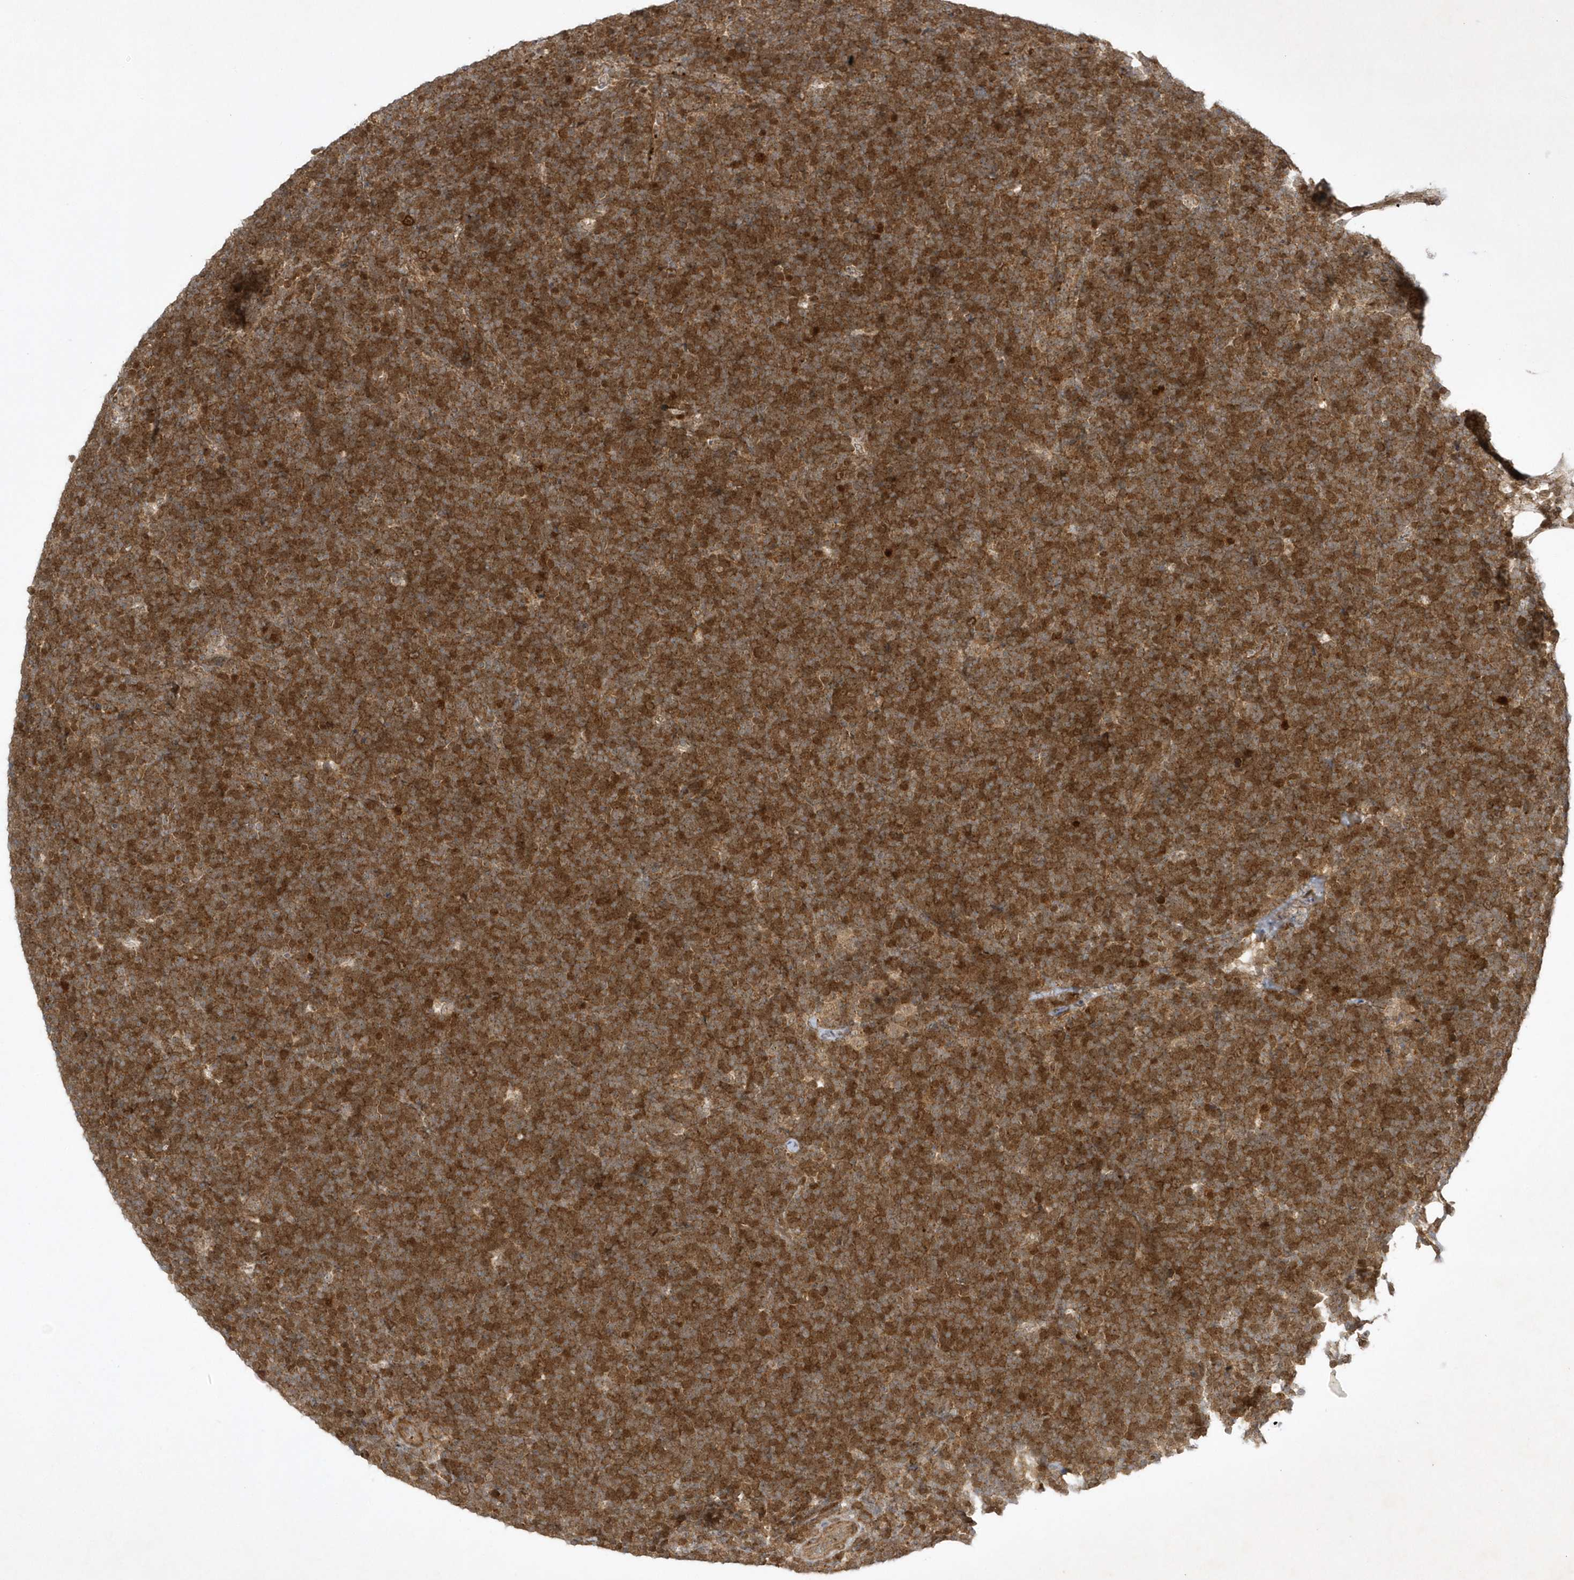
{"staining": {"intensity": "moderate", "quantity": ">75%", "location": "cytoplasmic/membranous,nuclear"}, "tissue": "lymphoma", "cell_type": "Tumor cells", "image_type": "cancer", "snomed": [{"axis": "morphology", "description": "Malignant lymphoma, non-Hodgkin's type, High grade"}, {"axis": "topography", "description": "Lymph node"}], "caption": "Protein expression analysis of human malignant lymphoma, non-Hodgkin's type (high-grade) reveals moderate cytoplasmic/membranous and nuclear expression in about >75% of tumor cells.", "gene": "NAF1", "patient": {"sex": "male", "age": 13}}